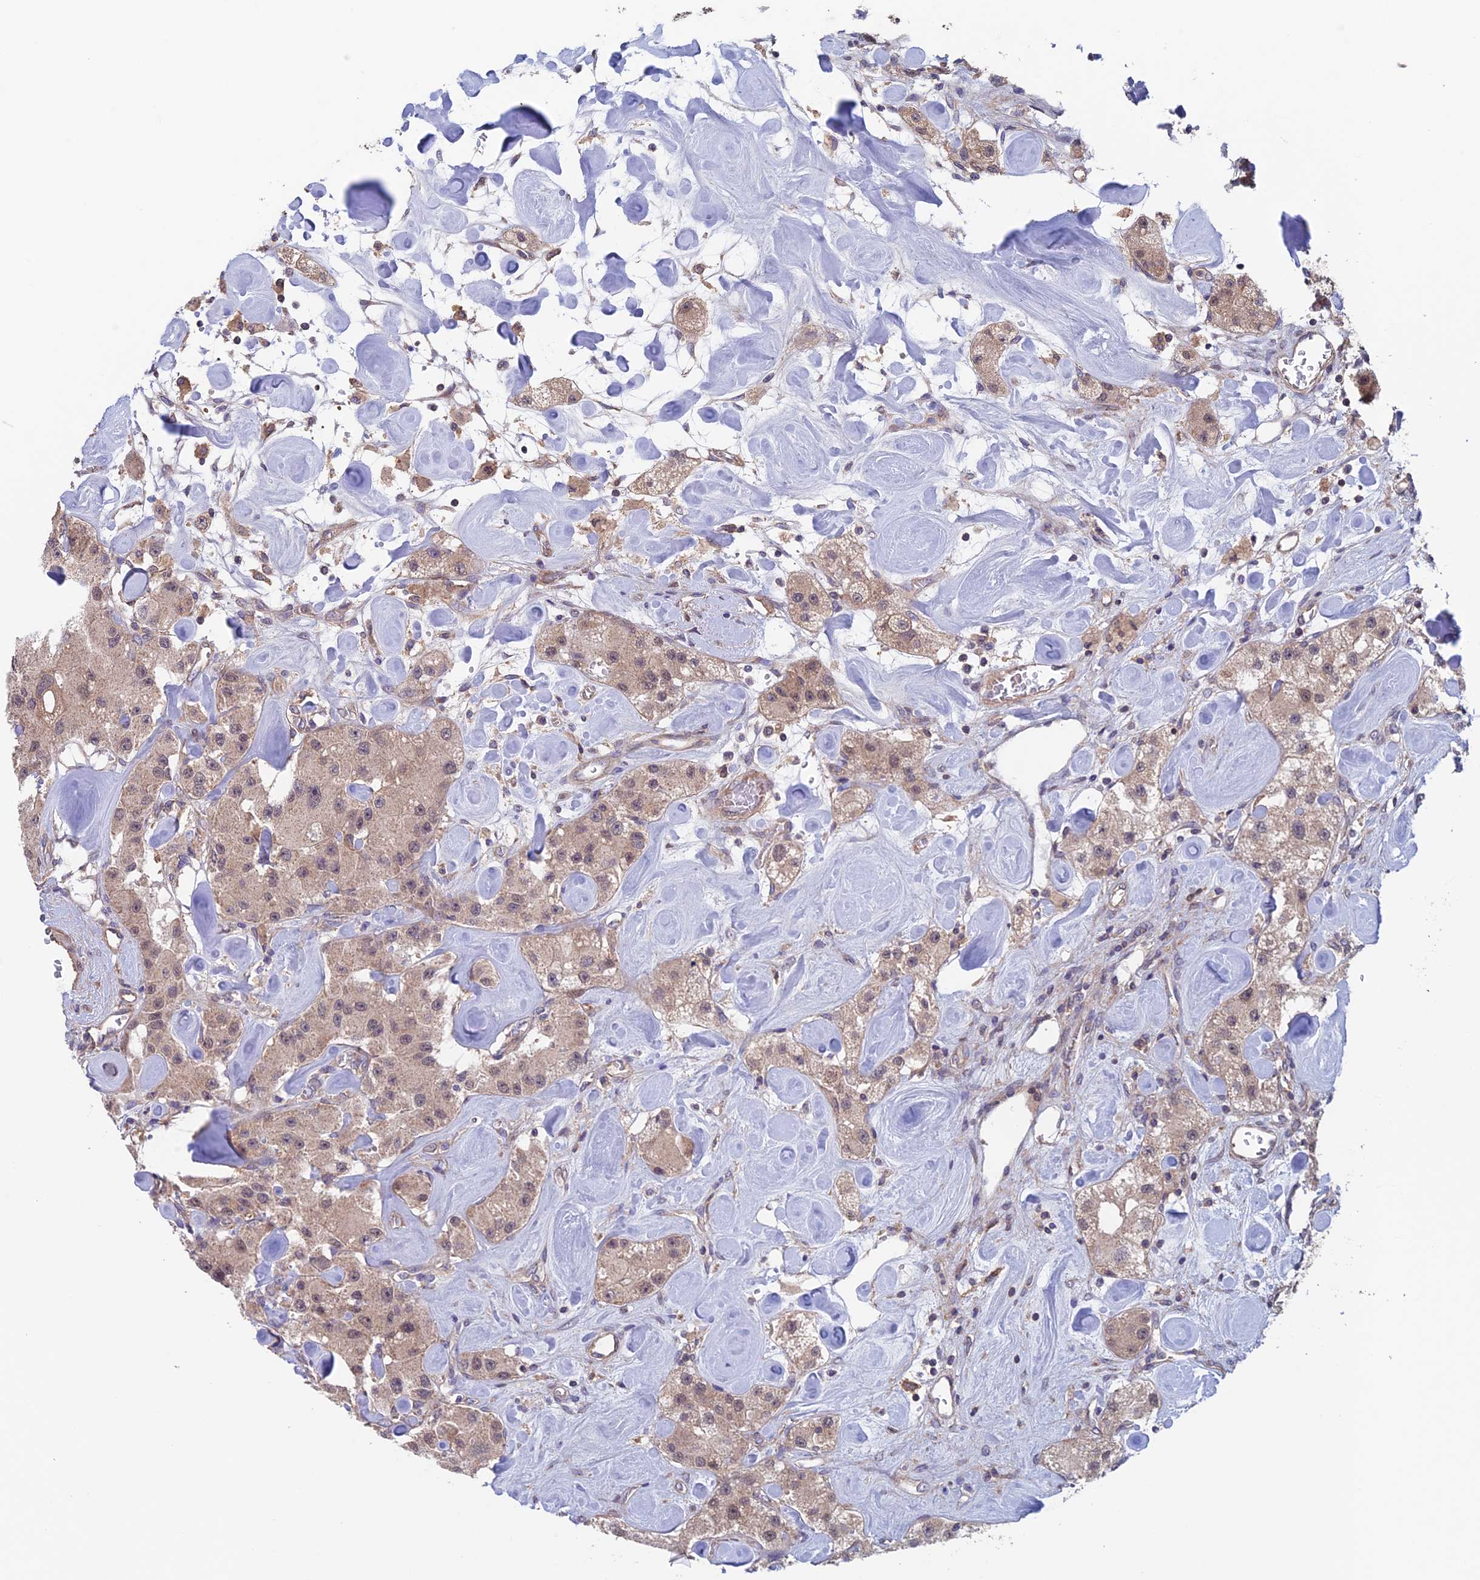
{"staining": {"intensity": "weak", "quantity": ">75%", "location": "cytoplasmic/membranous"}, "tissue": "carcinoid", "cell_type": "Tumor cells", "image_type": "cancer", "snomed": [{"axis": "morphology", "description": "Carcinoid, malignant, NOS"}, {"axis": "topography", "description": "Pancreas"}], "caption": "Carcinoid stained with IHC exhibits weak cytoplasmic/membranous expression in about >75% of tumor cells.", "gene": "NUDT16L1", "patient": {"sex": "male", "age": 41}}